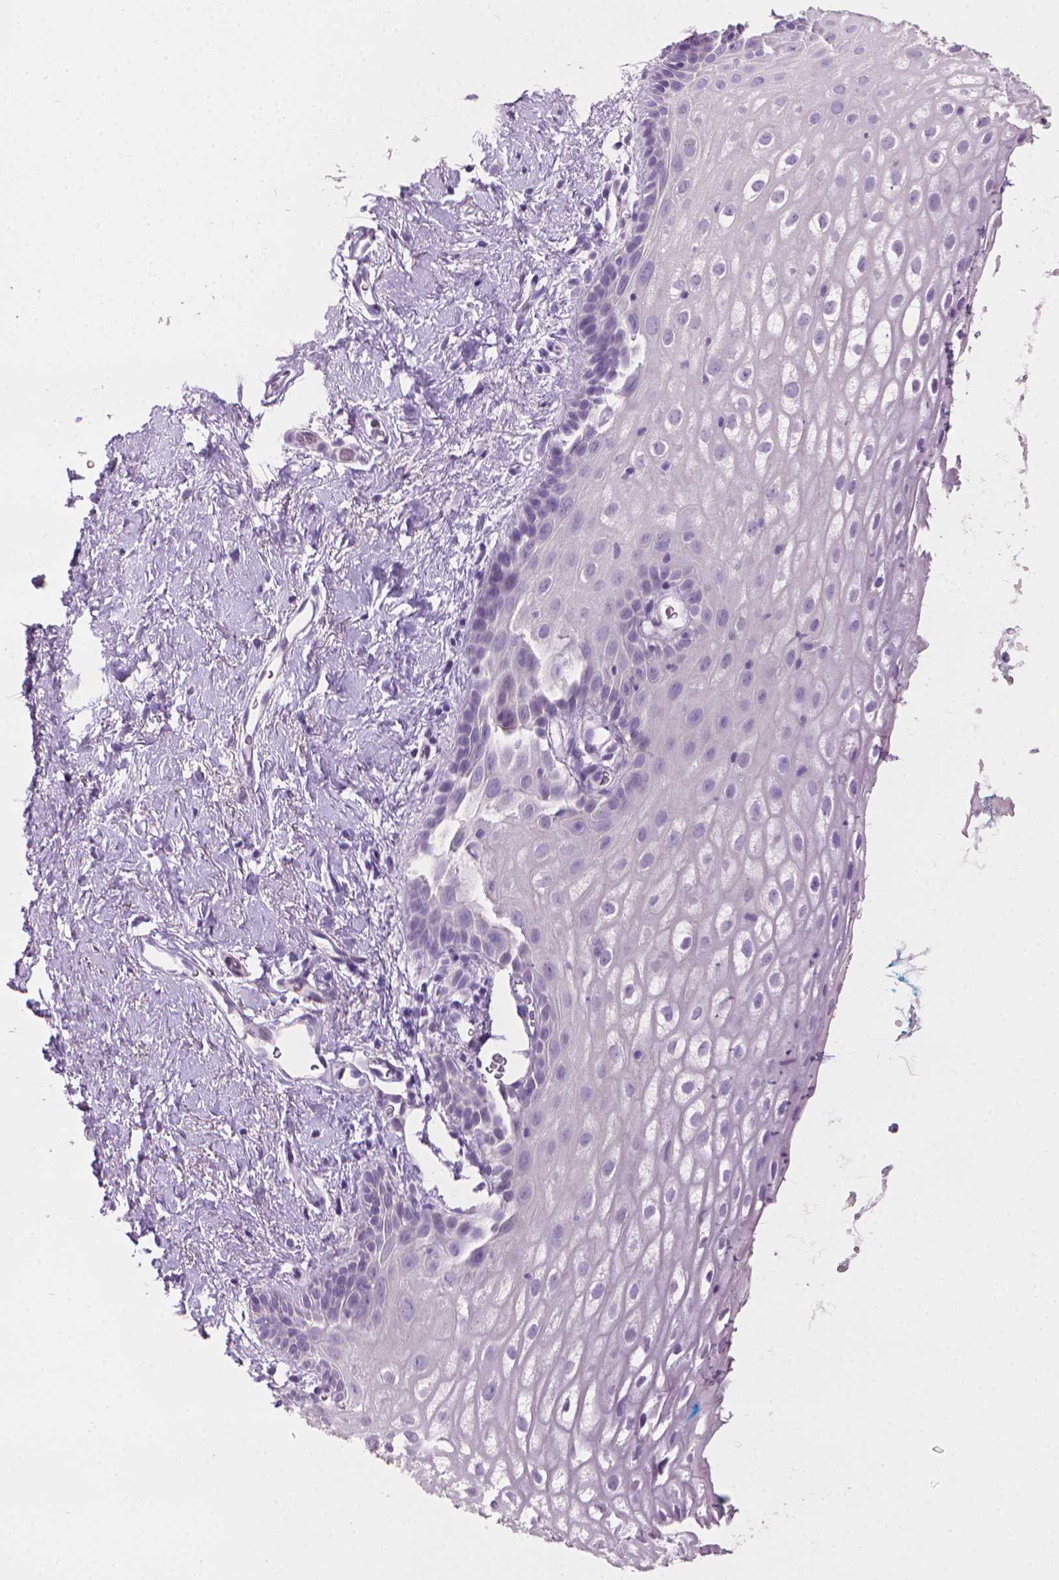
{"staining": {"intensity": "negative", "quantity": "none", "location": "none"}, "tissue": "vagina", "cell_type": "Squamous epithelial cells", "image_type": "normal", "snomed": [{"axis": "morphology", "description": "Normal tissue, NOS"}, {"axis": "morphology", "description": "Adenocarcinoma, NOS"}, {"axis": "topography", "description": "Rectum"}, {"axis": "topography", "description": "Vagina"}, {"axis": "topography", "description": "Peripheral nerve tissue"}], "caption": "There is no significant staining in squamous epithelial cells of vagina. (DAB (3,3'-diaminobenzidine) immunohistochemistry visualized using brightfield microscopy, high magnification).", "gene": "MLANA", "patient": {"sex": "female", "age": 71}}